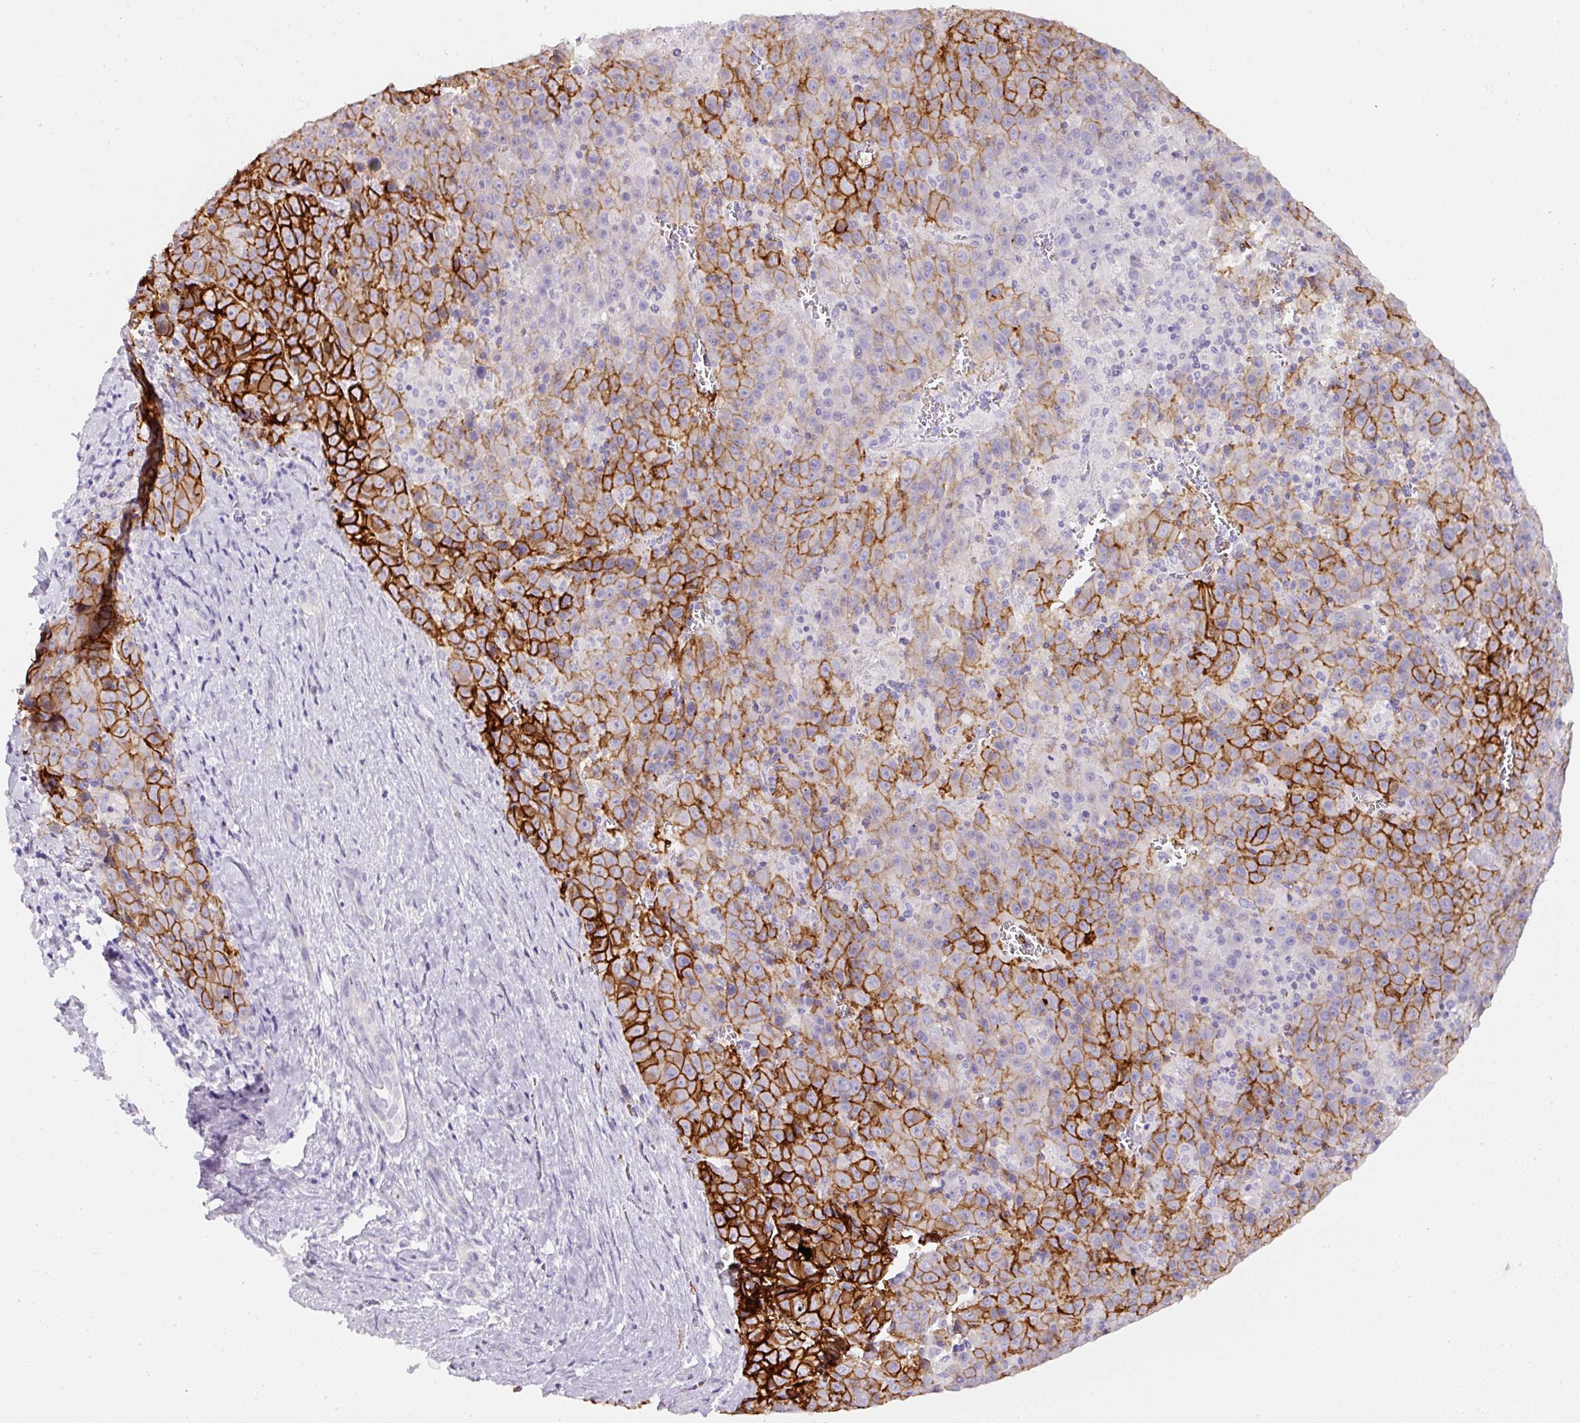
{"staining": {"intensity": "strong", "quantity": "25%-75%", "location": "cytoplasmic/membranous"}, "tissue": "liver cancer", "cell_type": "Tumor cells", "image_type": "cancer", "snomed": [{"axis": "morphology", "description": "Carcinoma, Hepatocellular, NOS"}, {"axis": "topography", "description": "Liver"}], "caption": "There is high levels of strong cytoplasmic/membranous staining in tumor cells of liver hepatocellular carcinoma, as demonstrated by immunohistochemical staining (brown color).", "gene": "SLC2A2", "patient": {"sex": "female", "age": 53}}